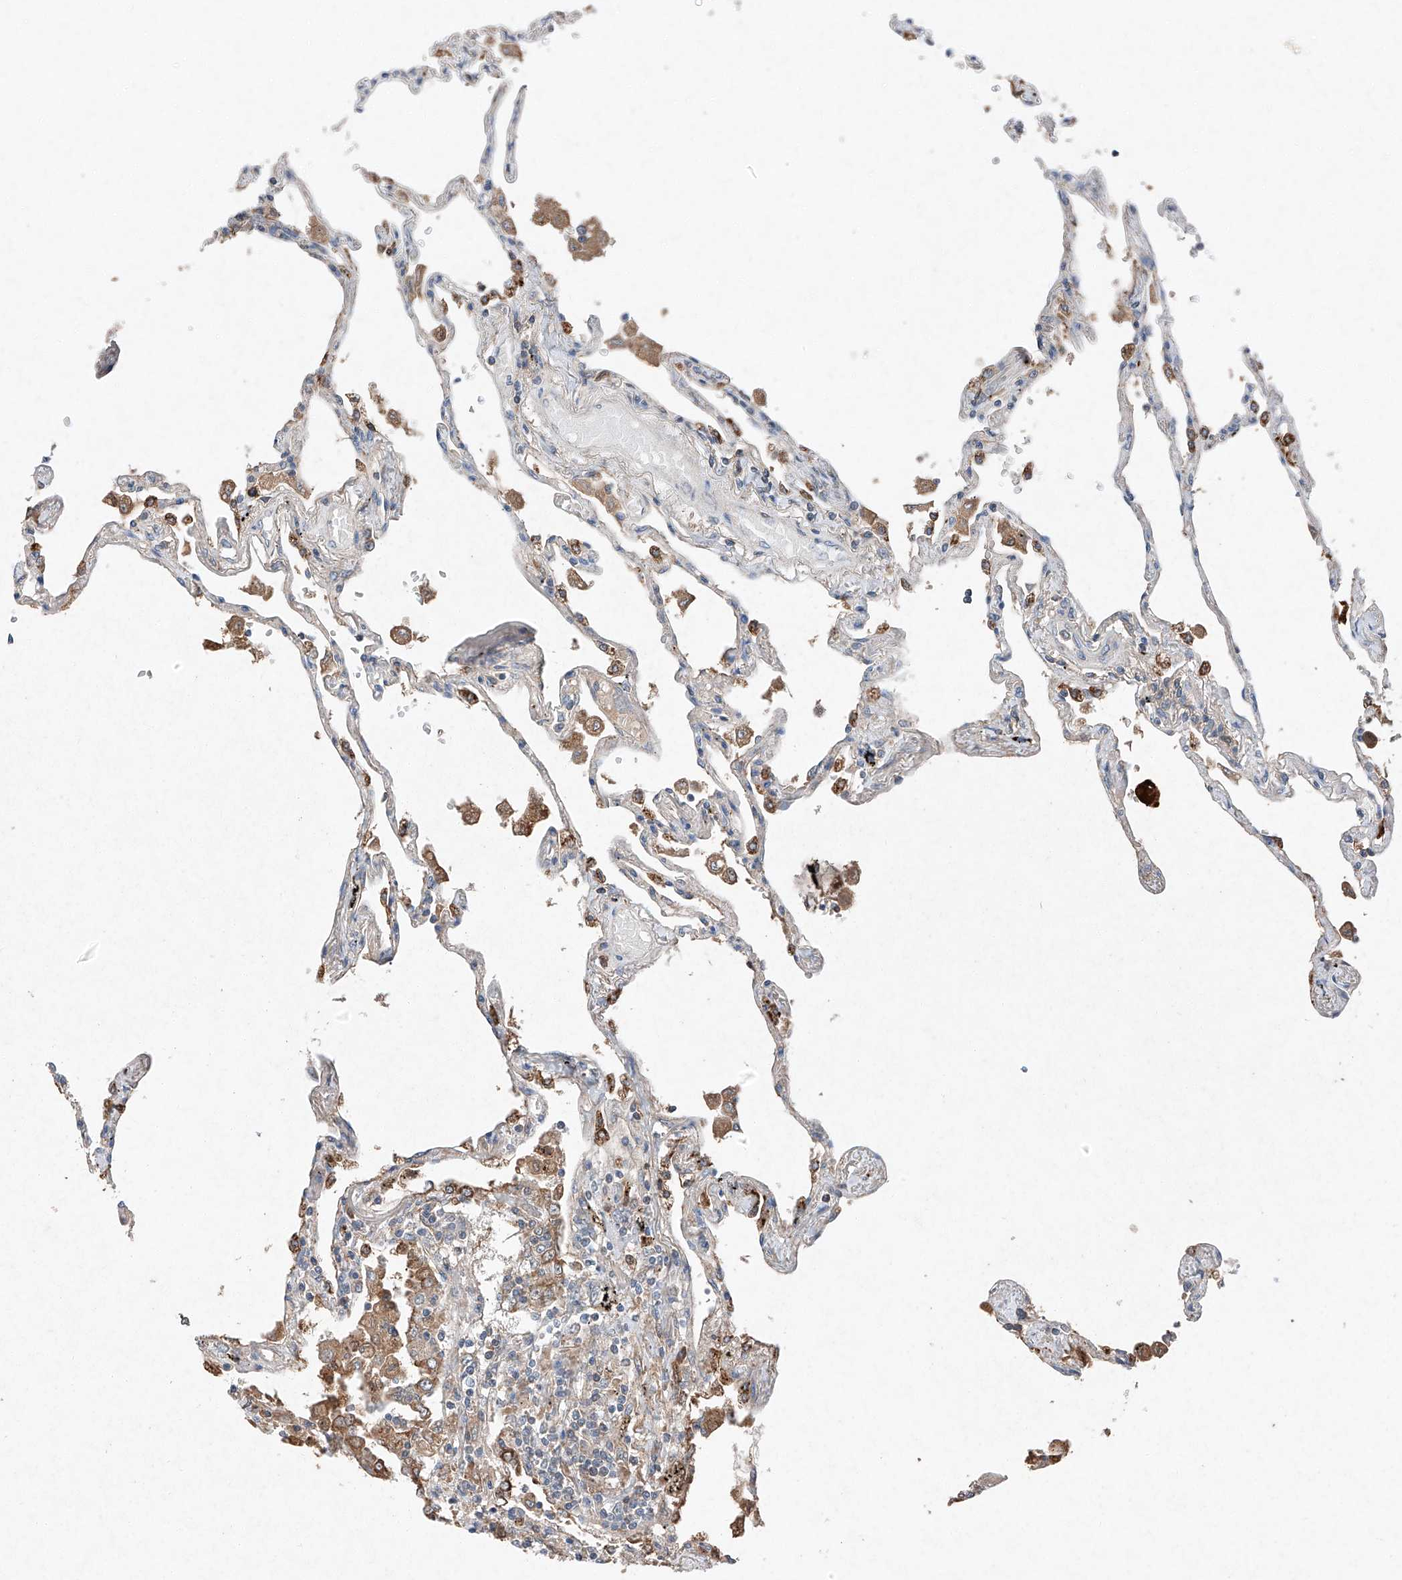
{"staining": {"intensity": "moderate", "quantity": "<25%", "location": "cytoplasmic/membranous"}, "tissue": "lung", "cell_type": "Alveolar cells", "image_type": "normal", "snomed": [{"axis": "morphology", "description": "Normal tissue, NOS"}, {"axis": "topography", "description": "Lung"}], "caption": "IHC staining of normal lung, which shows low levels of moderate cytoplasmic/membranous positivity in approximately <25% of alveolar cells indicating moderate cytoplasmic/membranous protein positivity. The staining was performed using DAB (3,3'-diaminobenzidine) (brown) for protein detection and nuclei were counterstained in hematoxylin (blue).", "gene": "RUSC1", "patient": {"sex": "female", "age": 67}}